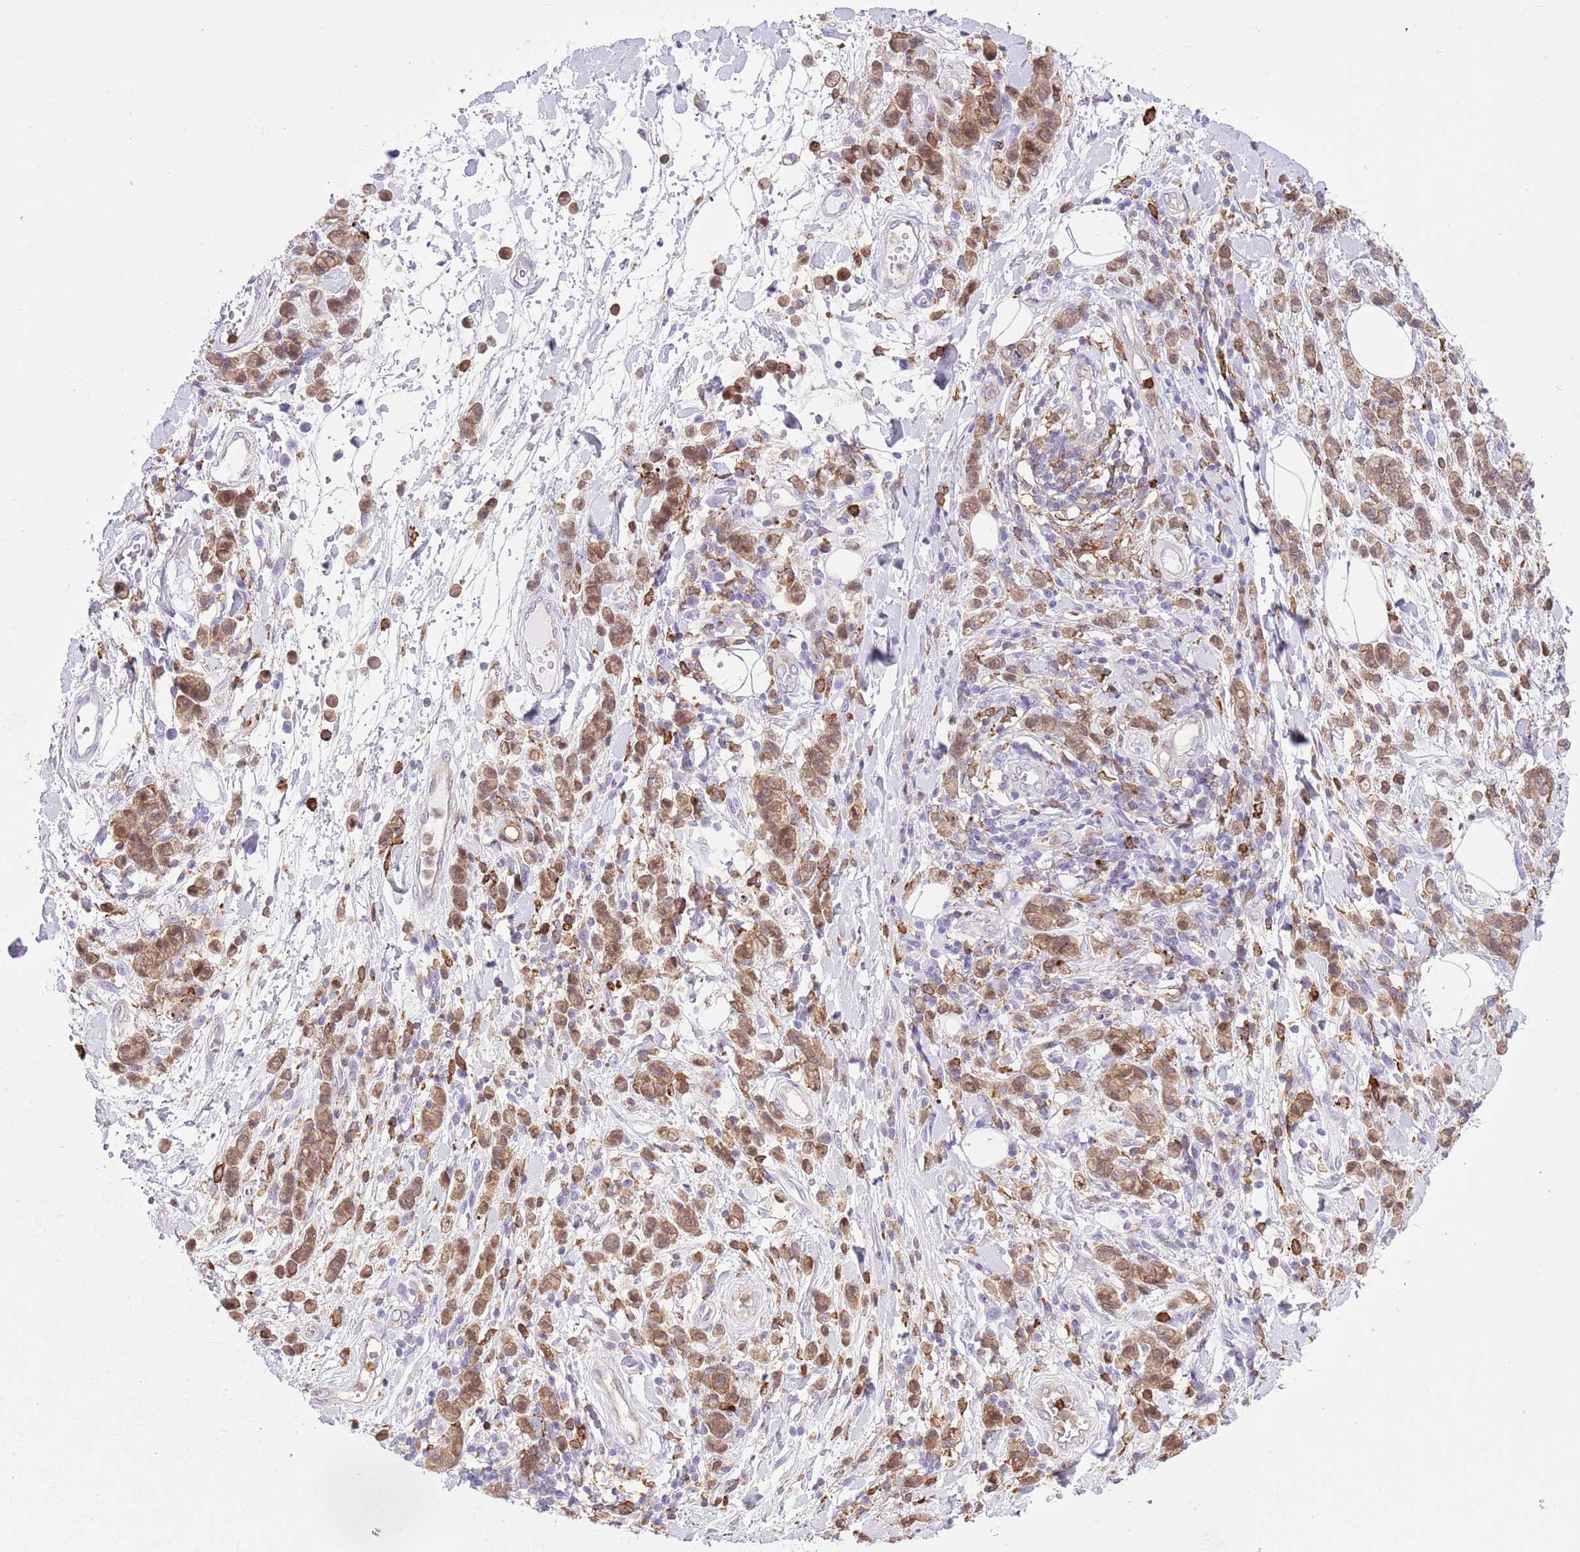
{"staining": {"intensity": "moderate", "quantity": ">75%", "location": "cytoplasmic/membranous"}, "tissue": "stomach cancer", "cell_type": "Tumor cells", "image_type": "cancer", "snomed": [{"axis": "morphology", "description": "Adenocarcinoma, NOS"}, {"axis": "topography", "description": "Stomach"}], "caption": "Adenocarcinoma (stomach) tissue demonstrates moderate cytoplasmic/membranous positivity in approximately >75% of tumor cells, visualized by immunohistochemistry.", "gene": "EFHD2", "patient": {"sex": "male", "age": 77}}